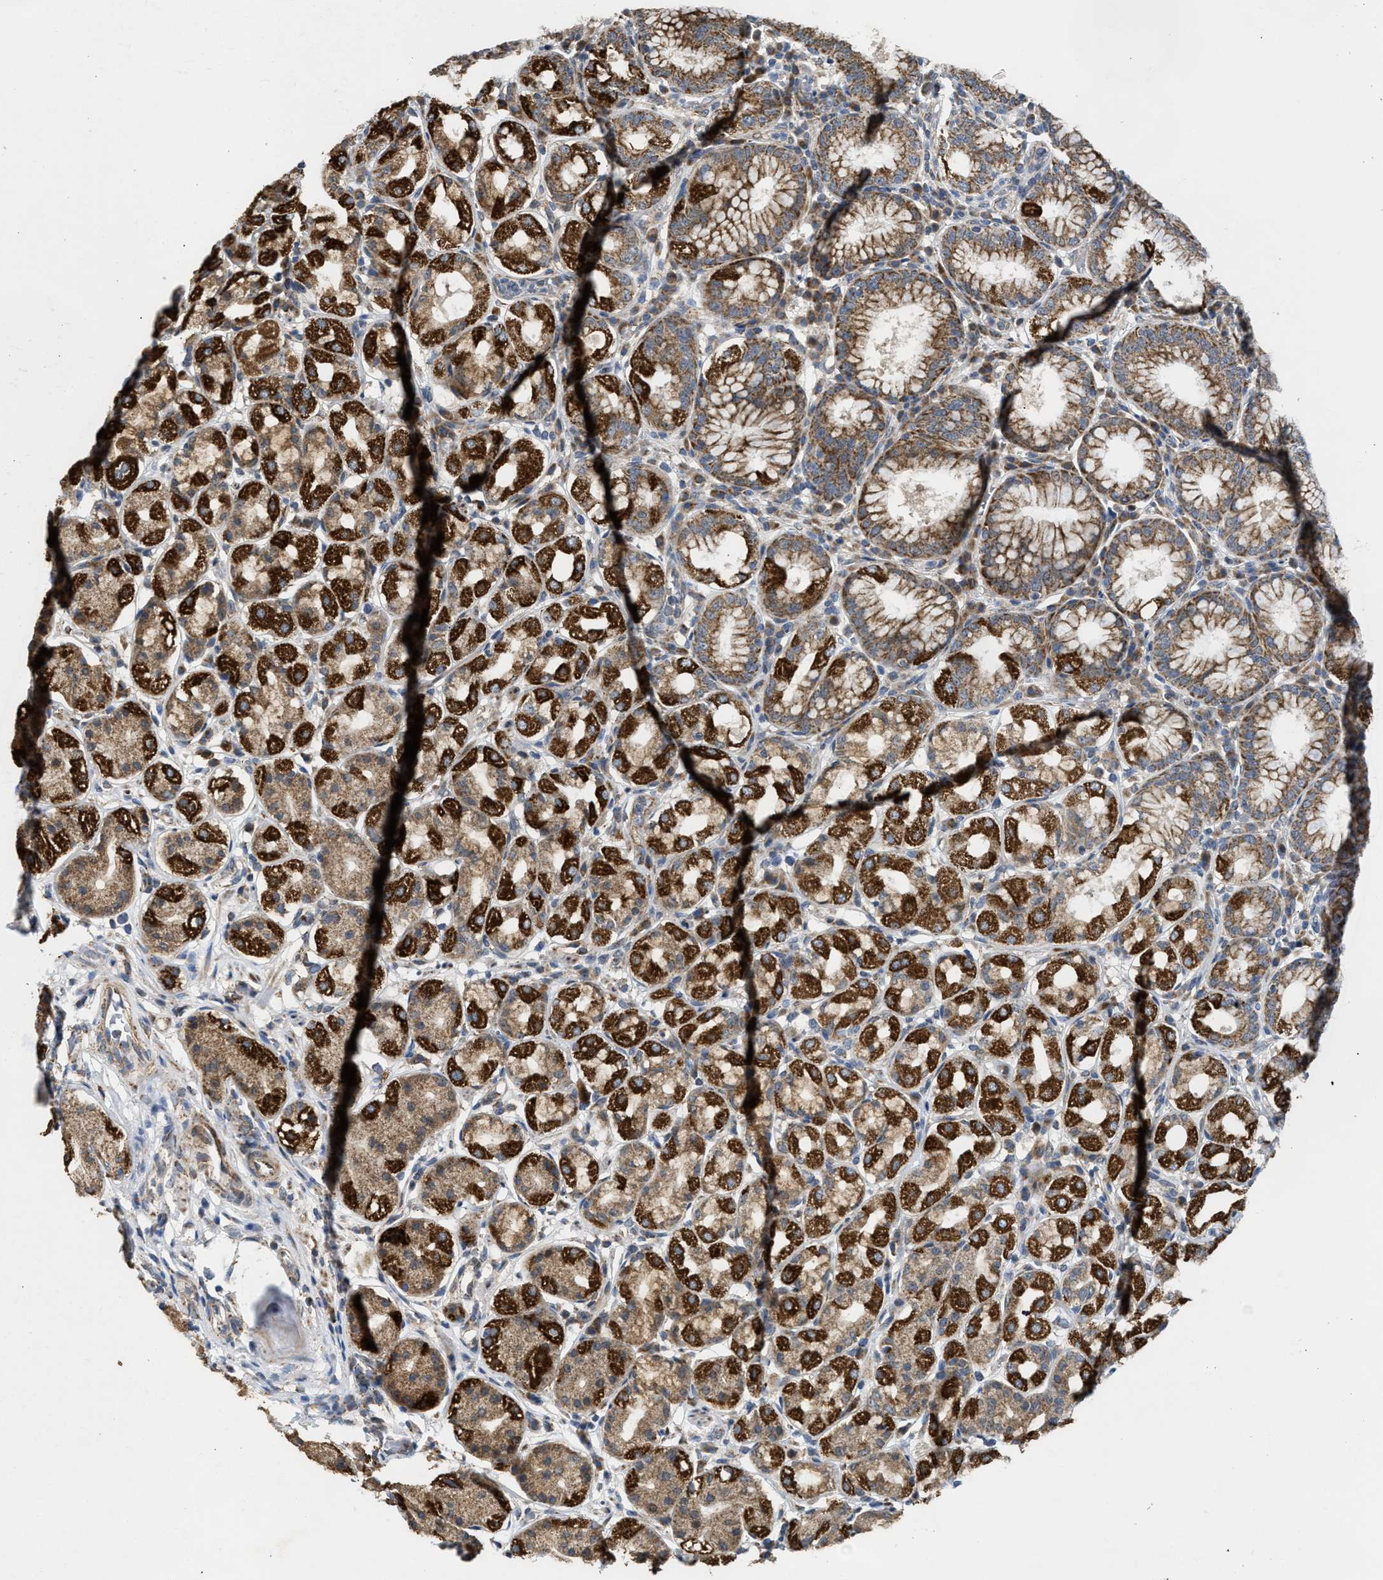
{"staining": {"intensity": "strong", "quantity": ">75%", "location": "cytoplasmic/membranous"}, "tissue": "stomach", "cell_type": "Glandular cells", "image_type": "normal", "snomed": [{"axis": "morphology", "description": "Normal tissue, NOS"}, {"axis": "topography", "description": "Stomach"}, {"axis": "topography", "description": "Stomach, lower"}], "caption": "Strong cytoplasmic/membranous staining for a protein is seen in about >75% of glandular cells of benign stomach using immunohistochemistry.", "gene": "TACO1", "patient": {"sex": "female", "age": 56}}